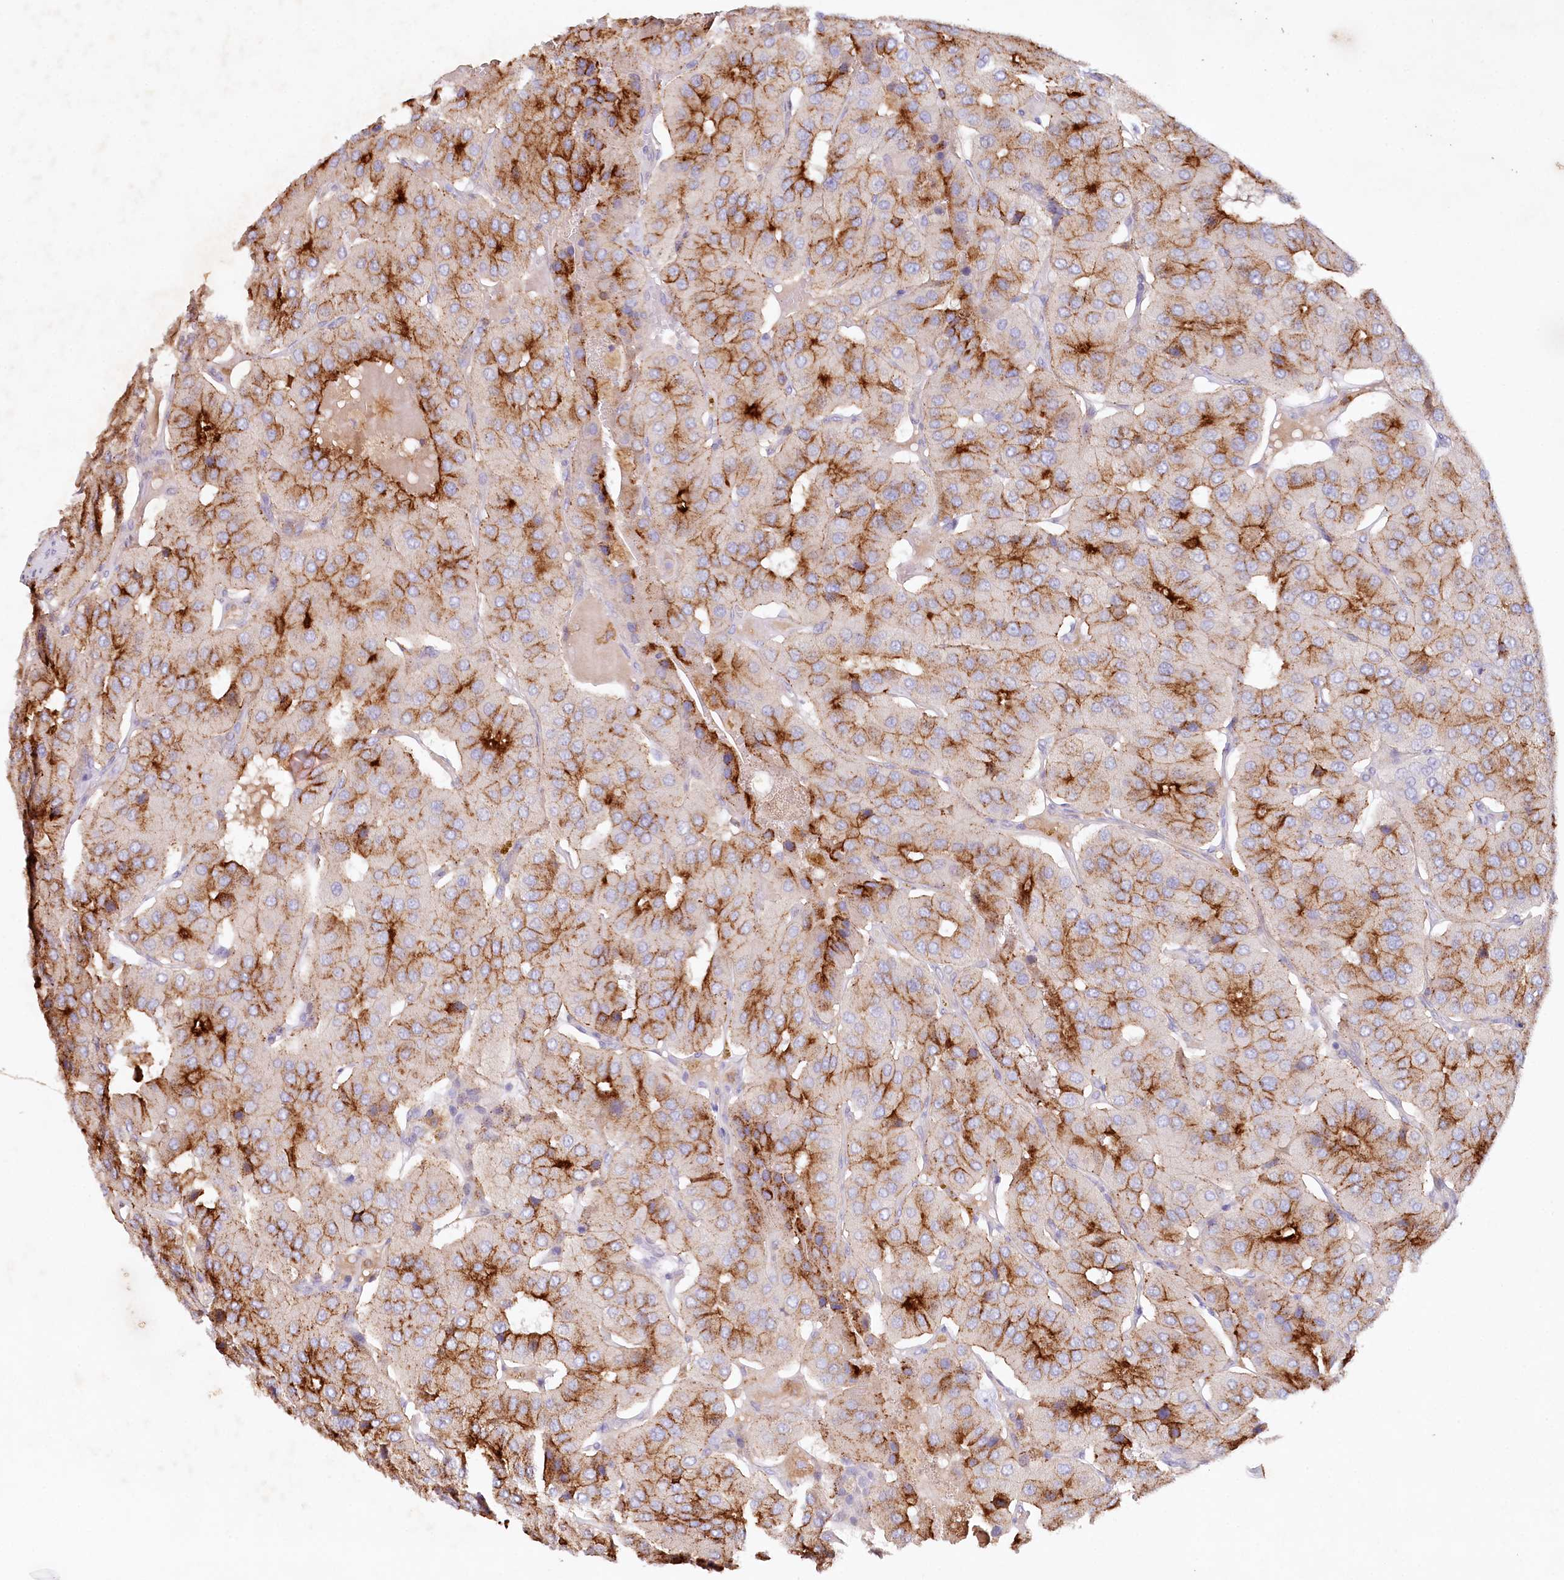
{"staining": {"intensity": "moderate", "quantity": ">75%", "location": "cytoplasmic/membranous"}, "tissue": "parathyroid gland", "cell_type": "Glandular cells", "image_type": "normal", "snomed": [{"axis": "morphology", "description": "Normal tissue, NOS"}, {"axis": "morphology", "description": "Adenoma, NOS"}, {"axis": "topography", "description": "Parathyroid gland"}], "caption": "A medium amount of moderate cytoplasmic/membranous expression is seen in approximately >75% of glandular cells in normal parathyroid gland.", "gene": "ALDH3B1", "patient": {"sex": "female", "age": 86}}